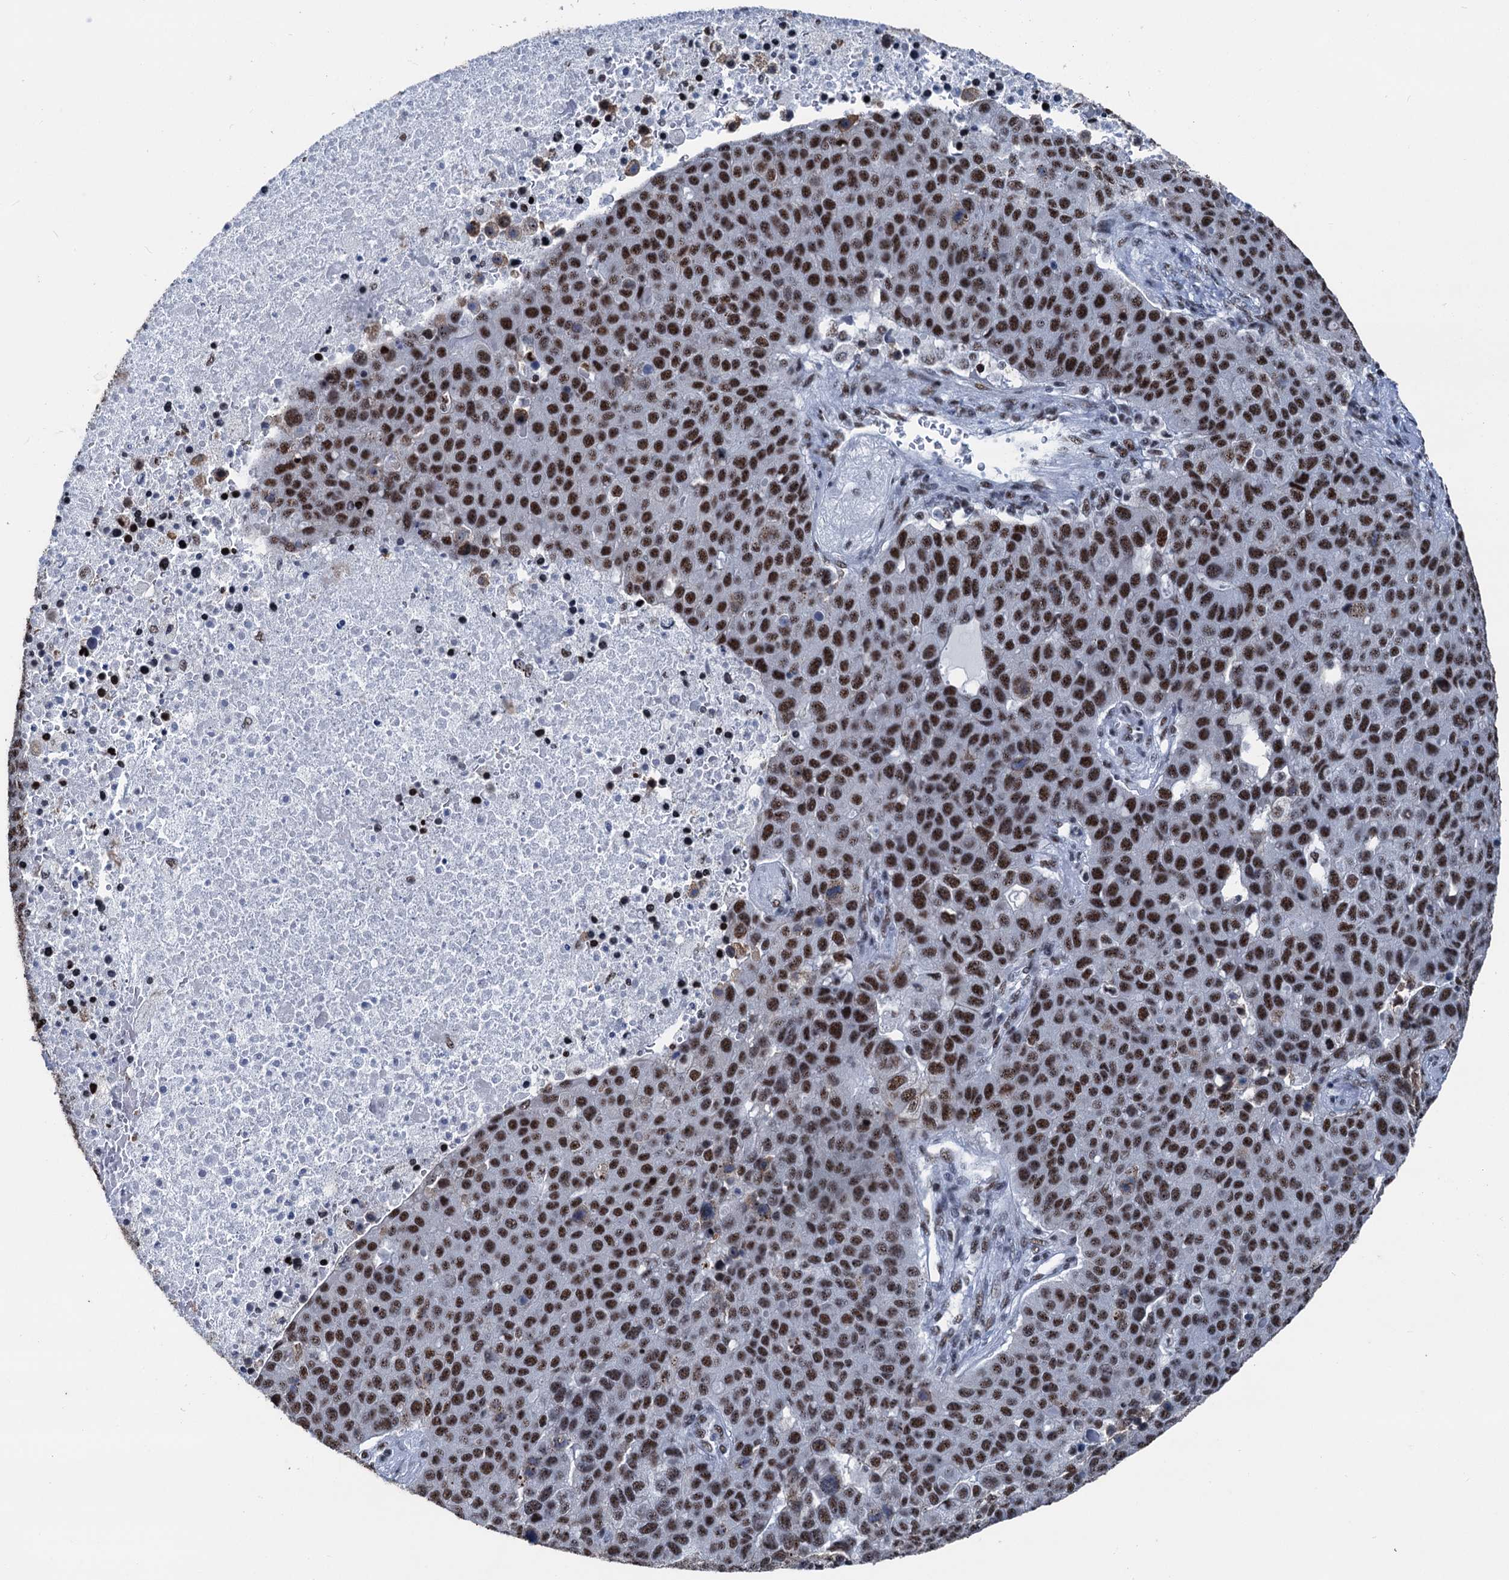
{"staining": {"intensity": "strong", "quantity": ">75%", "location": "nuclear"}, "tissue": "pancreatic cancer", "cell_type": "Tumor cells", "image_type": "cancer", "snomed": [{"axis": "morphology", "description": "Adenocarcinoma, NOS"}, {"axis": "topography", "description": "Pancreas"}], "caption": "Strong nuclear positivity is seen in approximately >75% of tumor cells in pancreatic cancer.", "gene": "DDX23", "patient": {"sex": "female", "age": 61}}